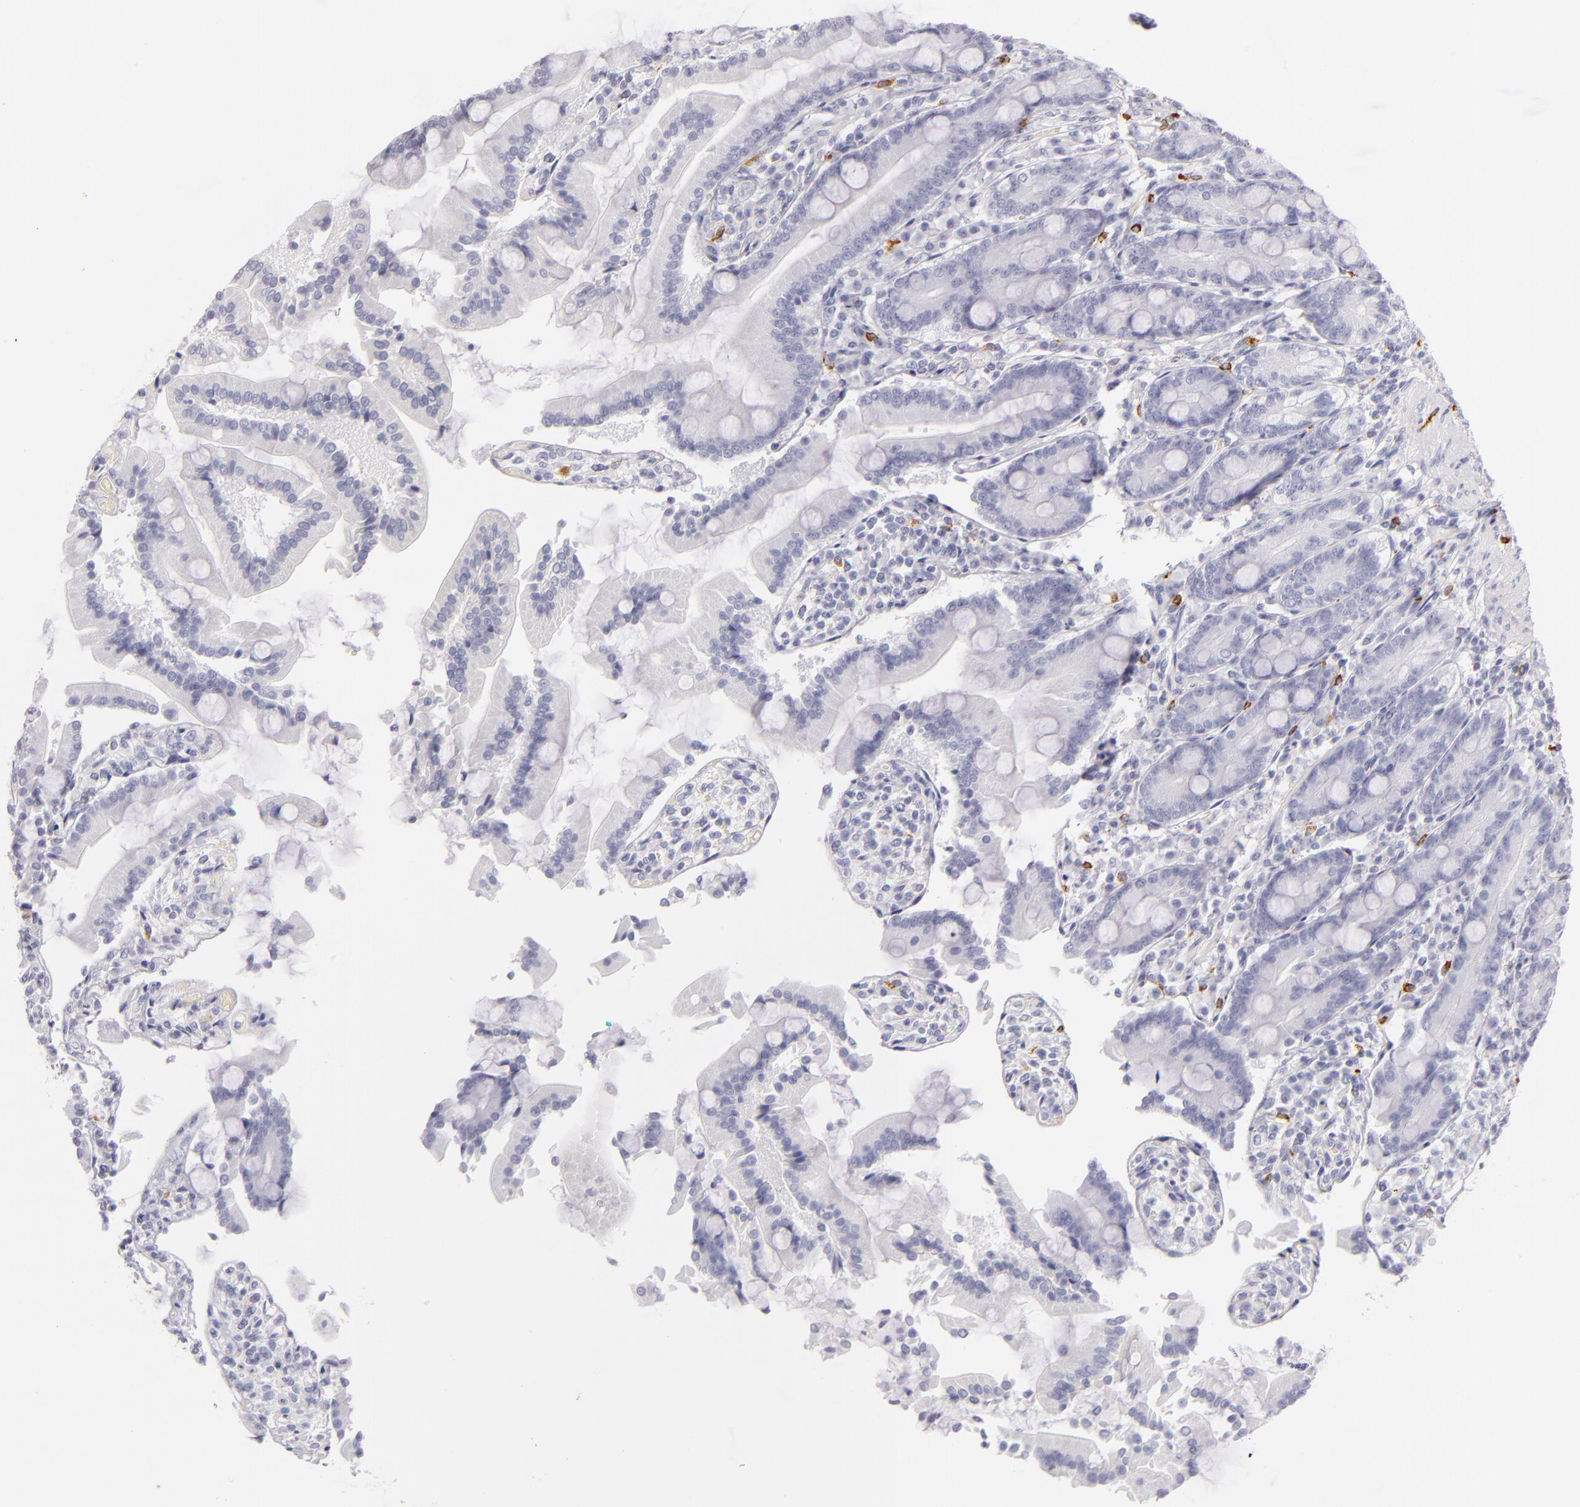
{"staining": {"intensity": "negative", "quantity": "none", "location": "none"}, "tissue": "duodenum", "cell_type": "Glandular cells", "image_type": "normal", "snomed": [{"axis": "morphology", "description": "Normal tissue, NOS"}, {"axis": "topography", "description": "Duodenum"}], "caption": "The micrograph reveals no significant staining in glandular cells of duodenum.", "gene": "TPSD1", "patient": {"sex": "female", "age": 64}}